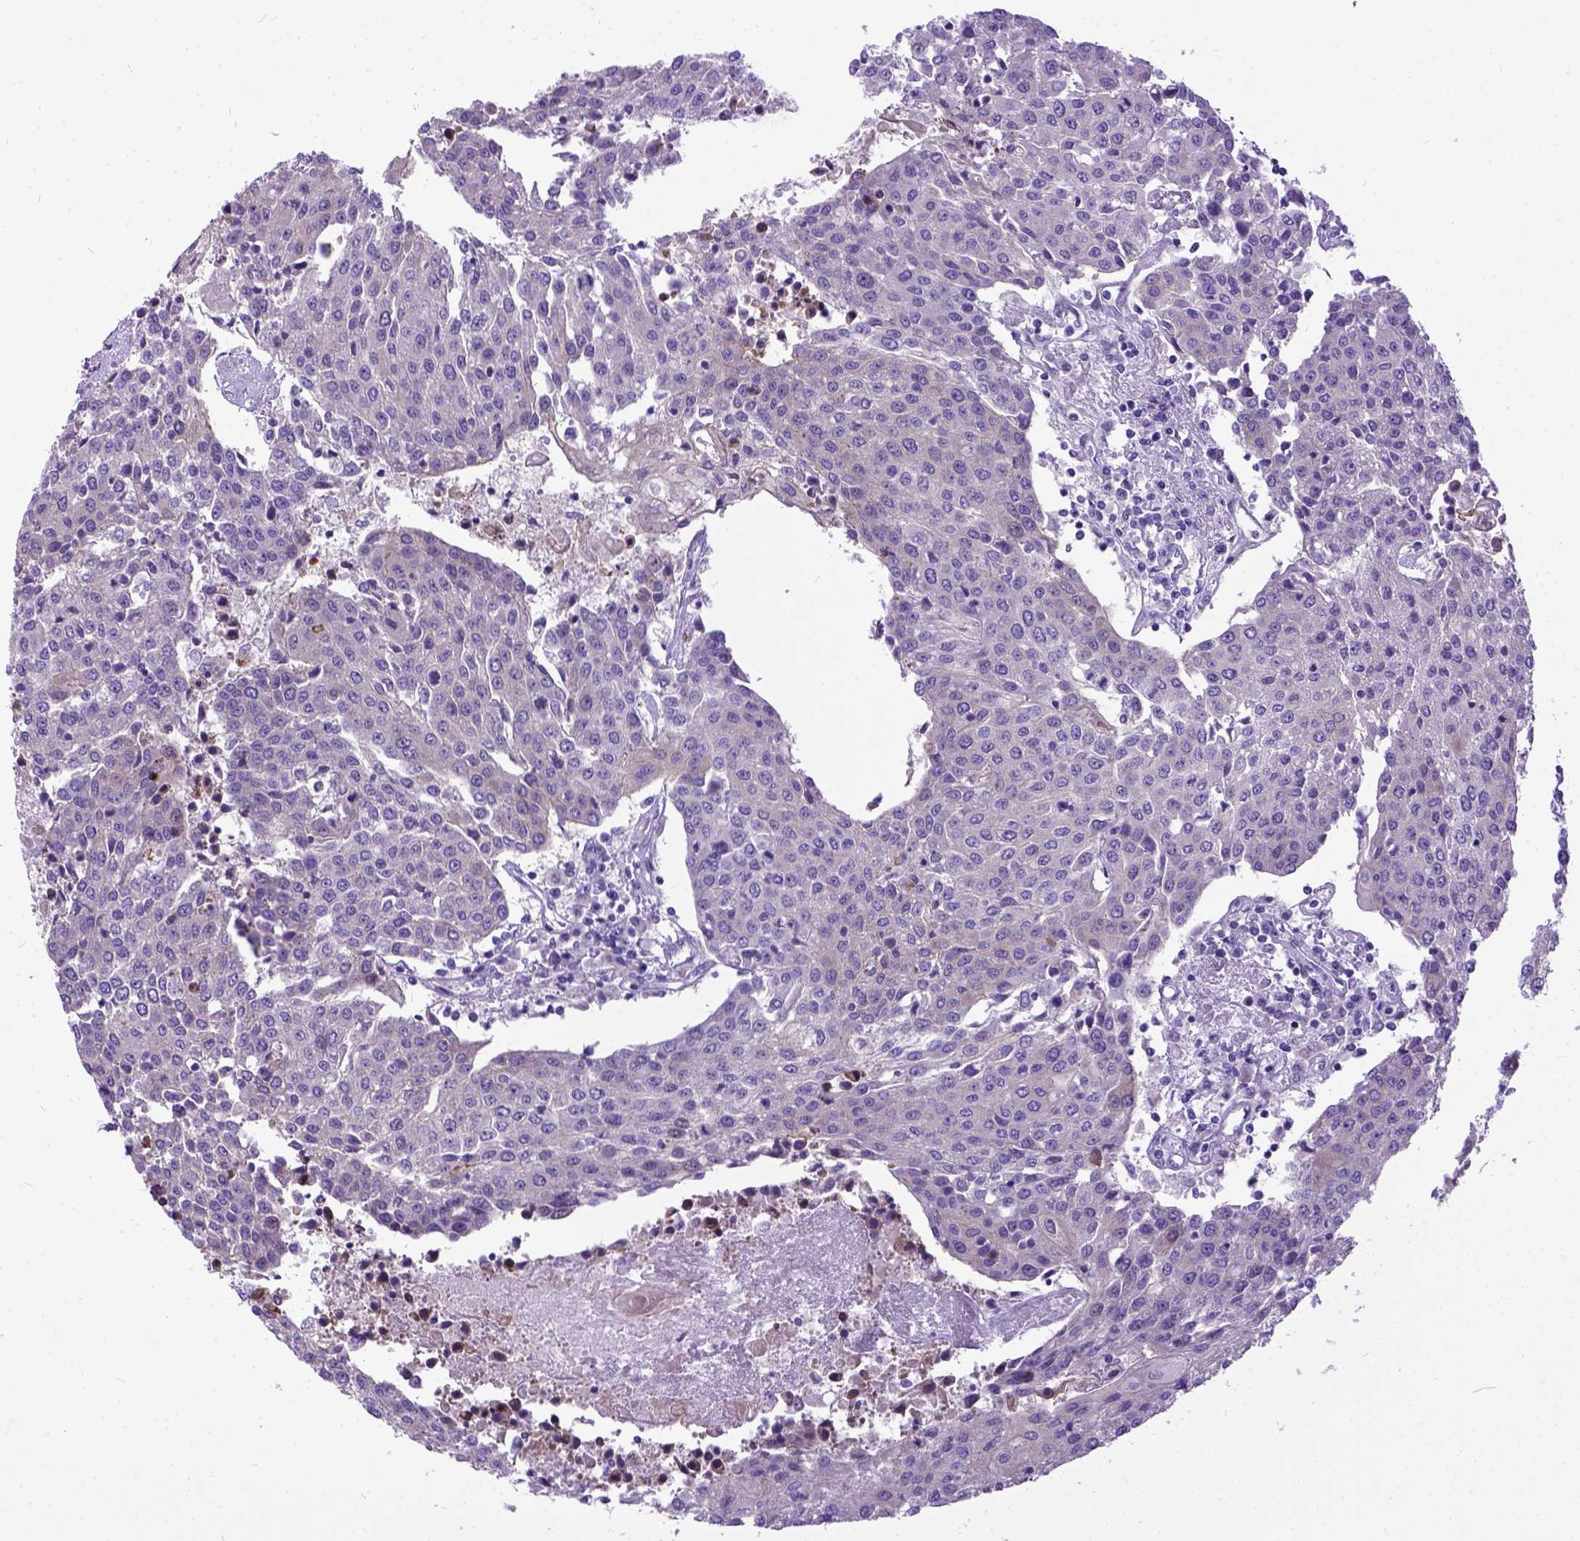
{"staining": {"intensity": "weak", "quantity": "<25%", "location": "cytoplasmic/membranous"}, "tissue": "urothelial cancer", "cell_type": "Tumor cells", "image_type": "cancer", "snomed": [{"axis": "morphology", "description": "Urothelial carcinoma, High grade"}, {"axis": "topography", "description": "Urinary bladder"}], "caption": "Immunohistochemistry of high-grade urothelial carcinoma shows no staining in tumor cells.", "gene": "NEK5", "patient": {"sex": "female", "age": 85}}